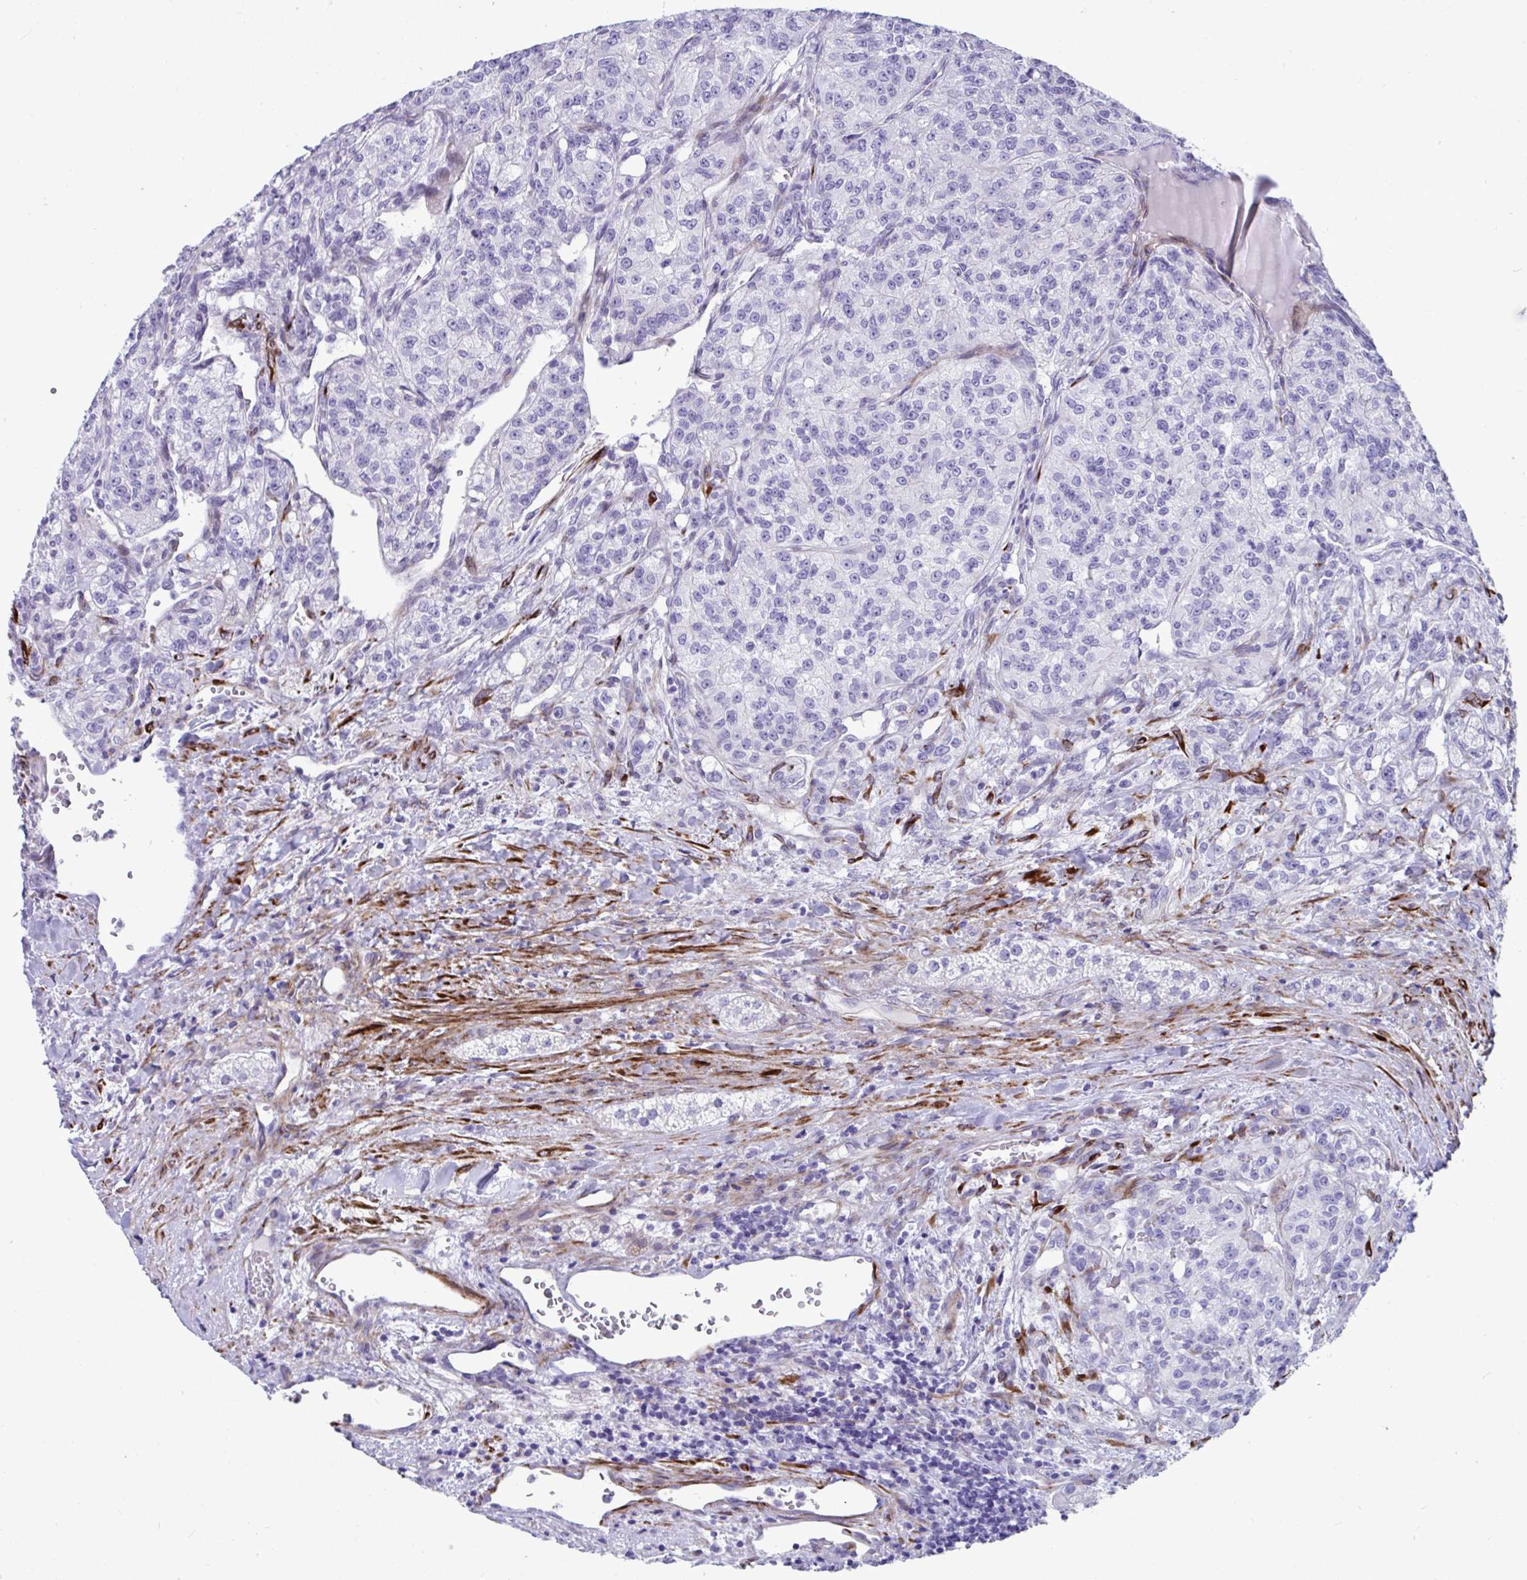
{"staining": {"intensity": "negative", "quantity": "none", "location": "none"}, "tissue": "renal cancer", "cell_type": "Tumor cells", "image_type": "cancer", "snomed": [{"axis": "morphology", "description": "Adenocarcinoma, NOS"}, {"axis": "topography", "description": "Kidney"}], "caption": "Tumor cells are negative for protein expression in human renal cancer.", "gene": "GRXCR2", "patient": {"sex": "female", "age": 63}}